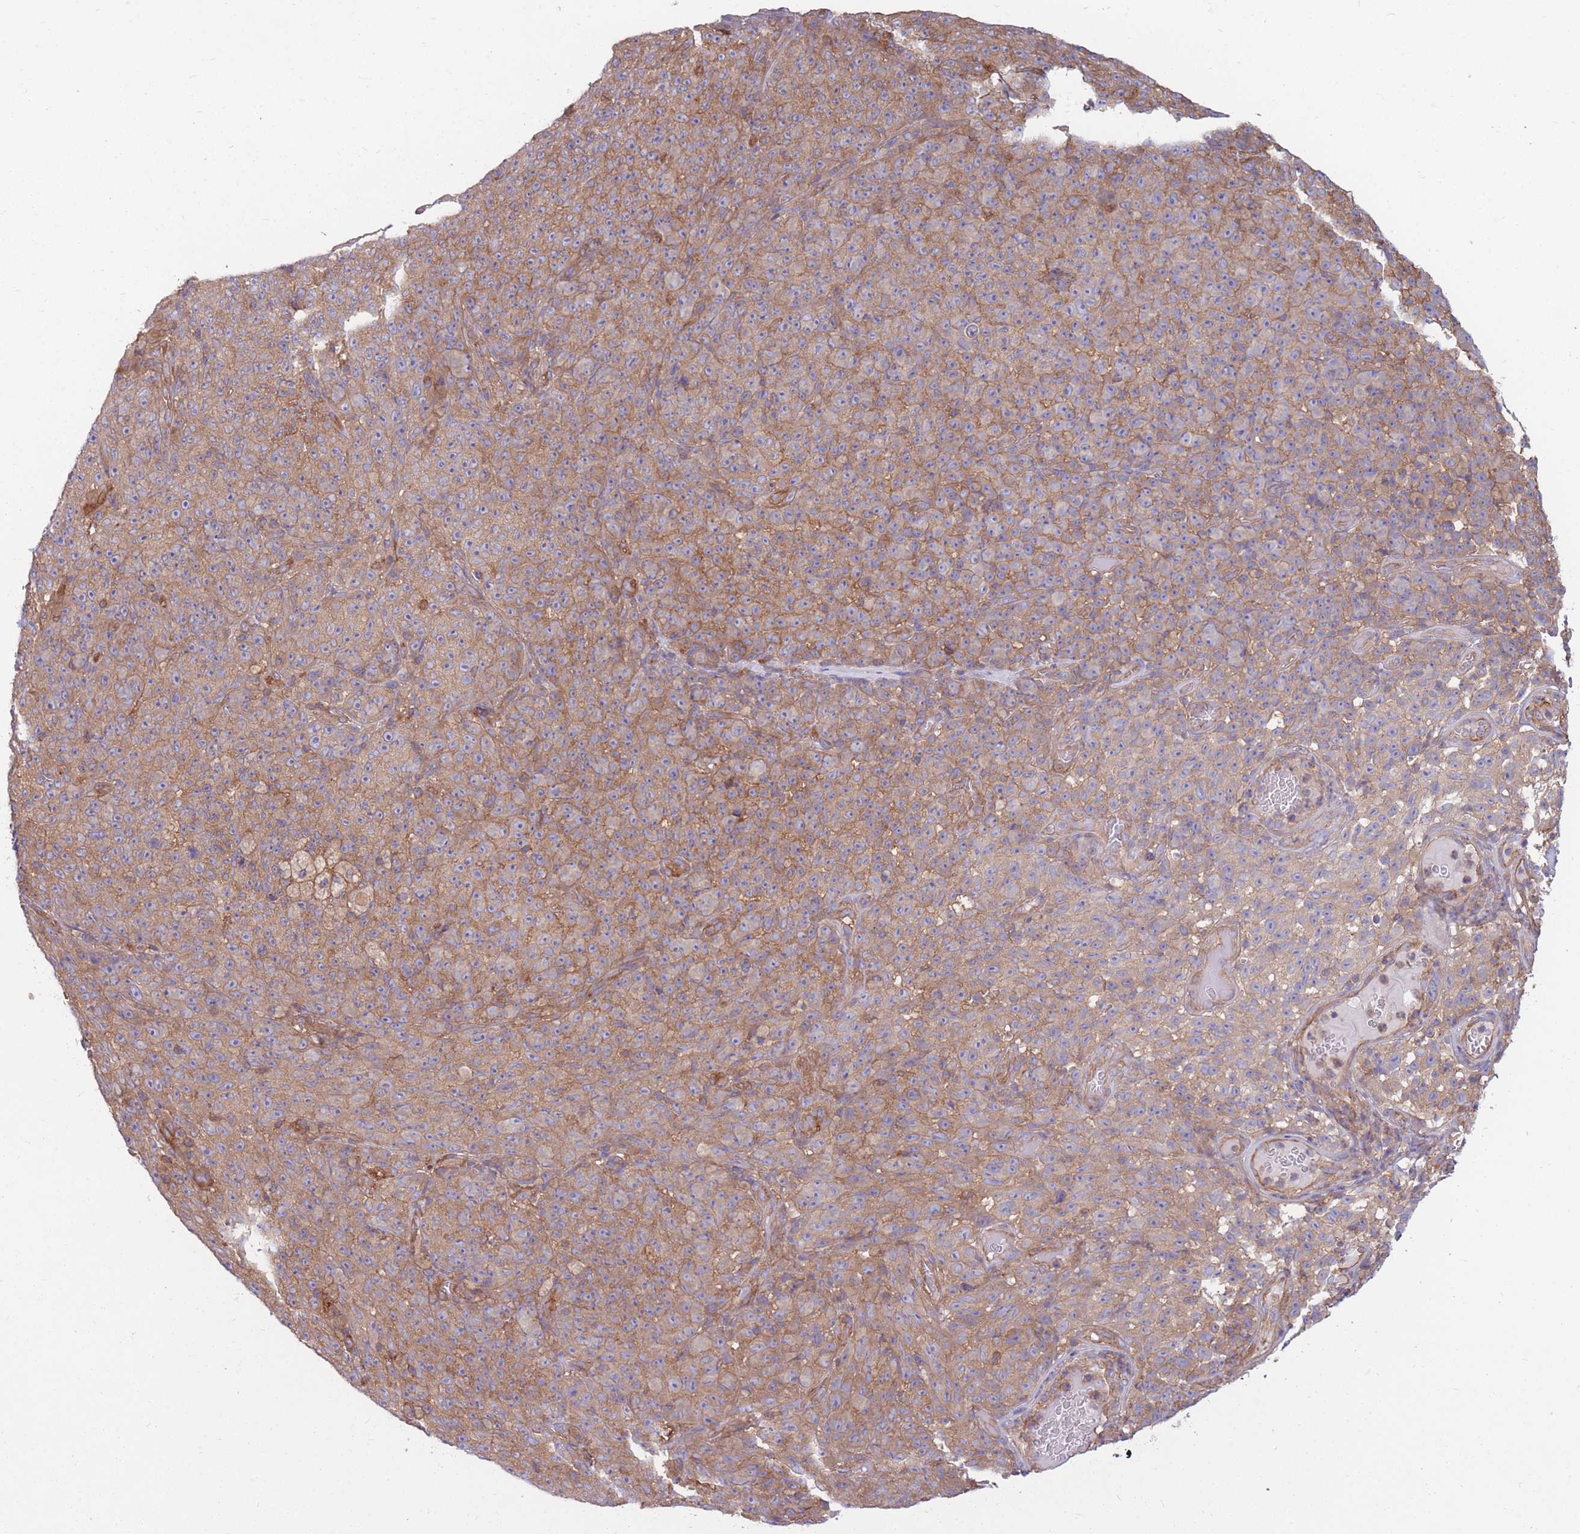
{"staining": {"intensity": "weak", "quantity": "25%-75%", "location": "cytoplasmic/membranous"}, "tissue": "melanoma", "cell_type": "Tumor cells", "image_type": "cancer", "snomed": [{"axis": "morphology", "description": "Malignant melanoma, NOS"}, {"axis": "topography", "description": "Skin"}], "caption": "Protein expression analysis of human melanoma reveals weak cytoplasmic/membranous staining in about 25%-75% of tumor cells.", "gene": "GGA1", "patient": {"sex": "female", "age": 82}}